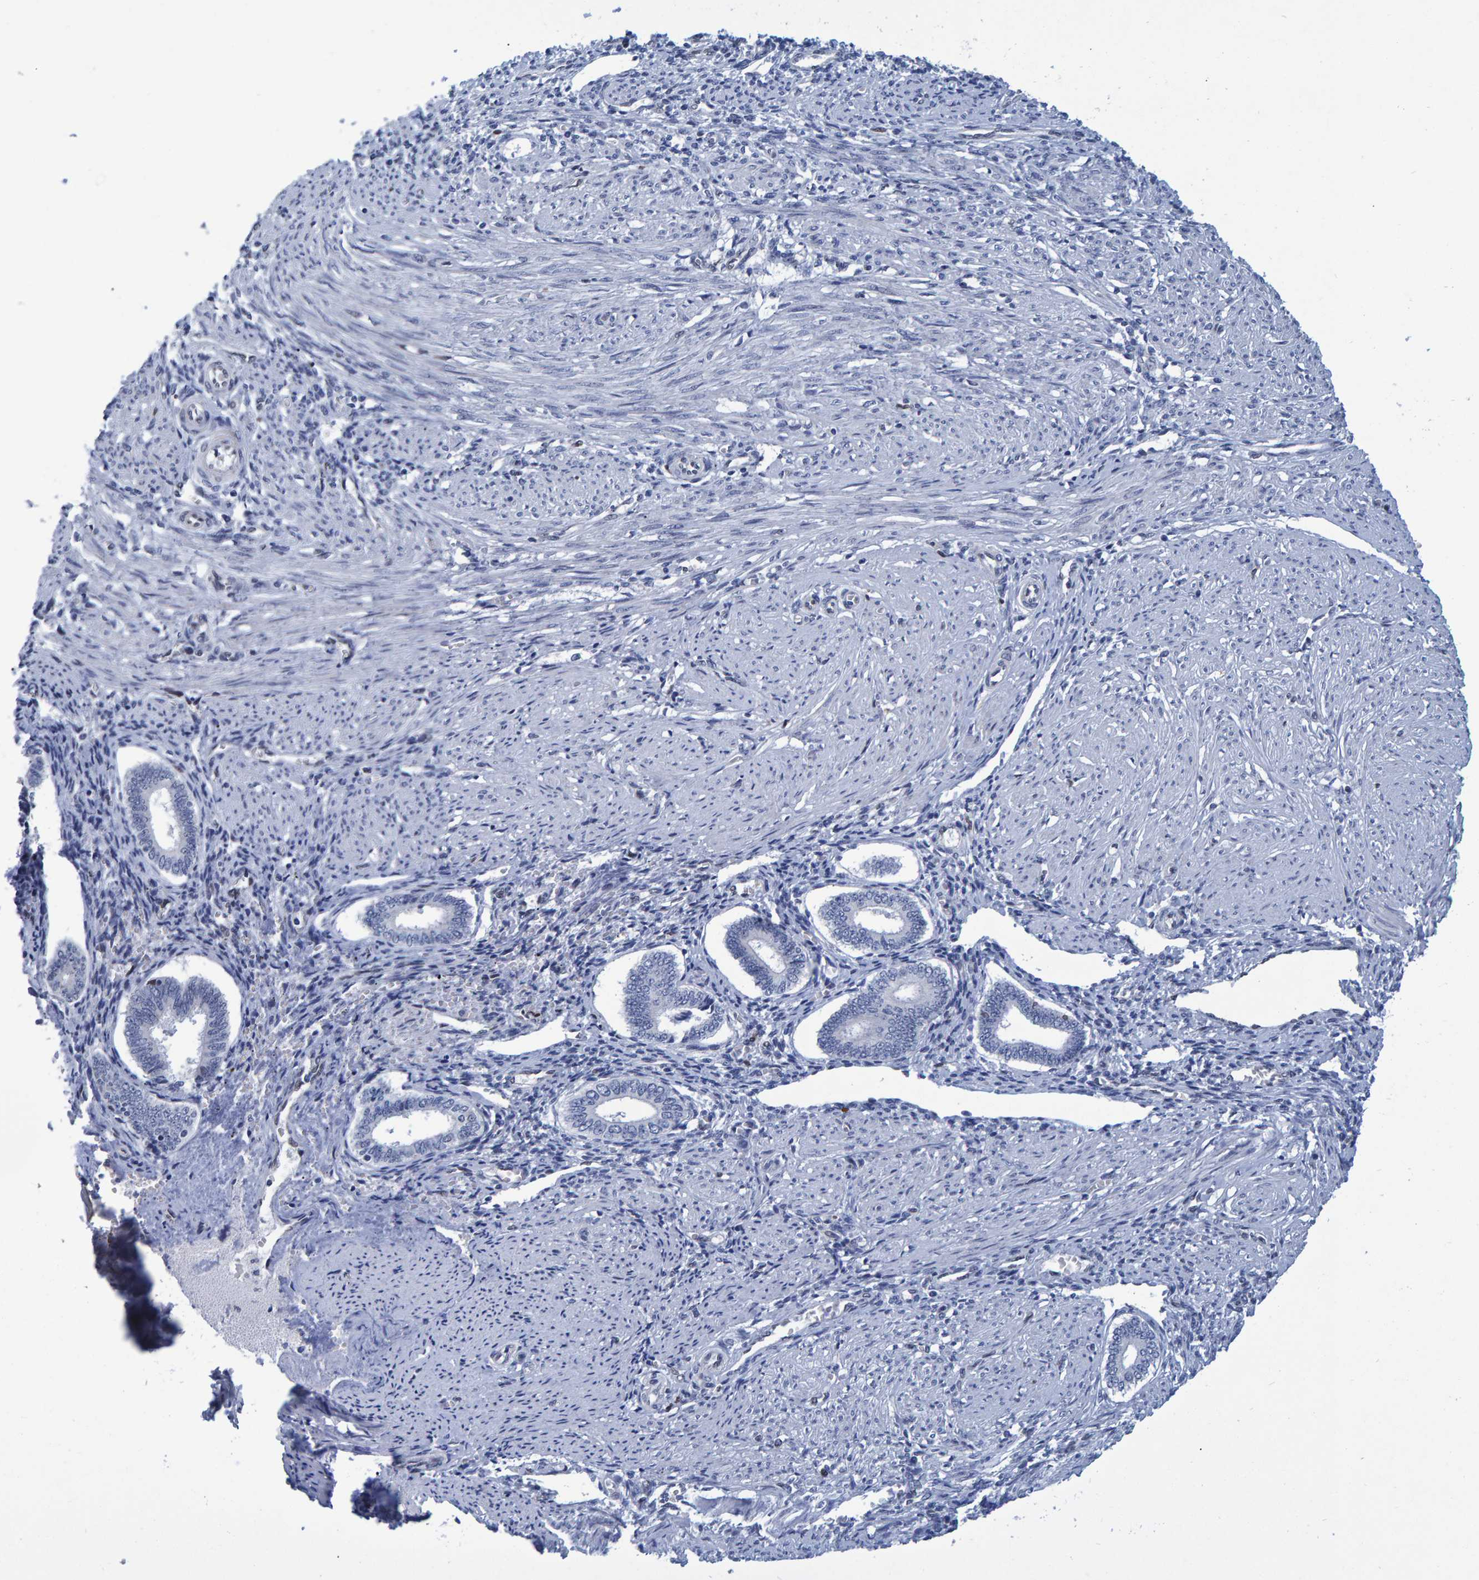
{"staining": {"intensity": "weak", "quantity": "25%-75%", "location": "nuclear"}, "tissue": "endometrium", "cell_type": "Cells in endometrial stroma", "image_type": "normal", "snomed": [{"axis": "morphology", "description": "Normal tissue, NOS"}, {"axis": "topography", "description": "Endometrium"}], "caption": "Endometrium stained with DAB (3,3'-diaminobenzidine) IHC shows low levels of weak nuclear staining in approximately 25%-75% of cells in endometrial stroma.", "gene": "QKI", "patient": {"sex": "female", "age": 42}}